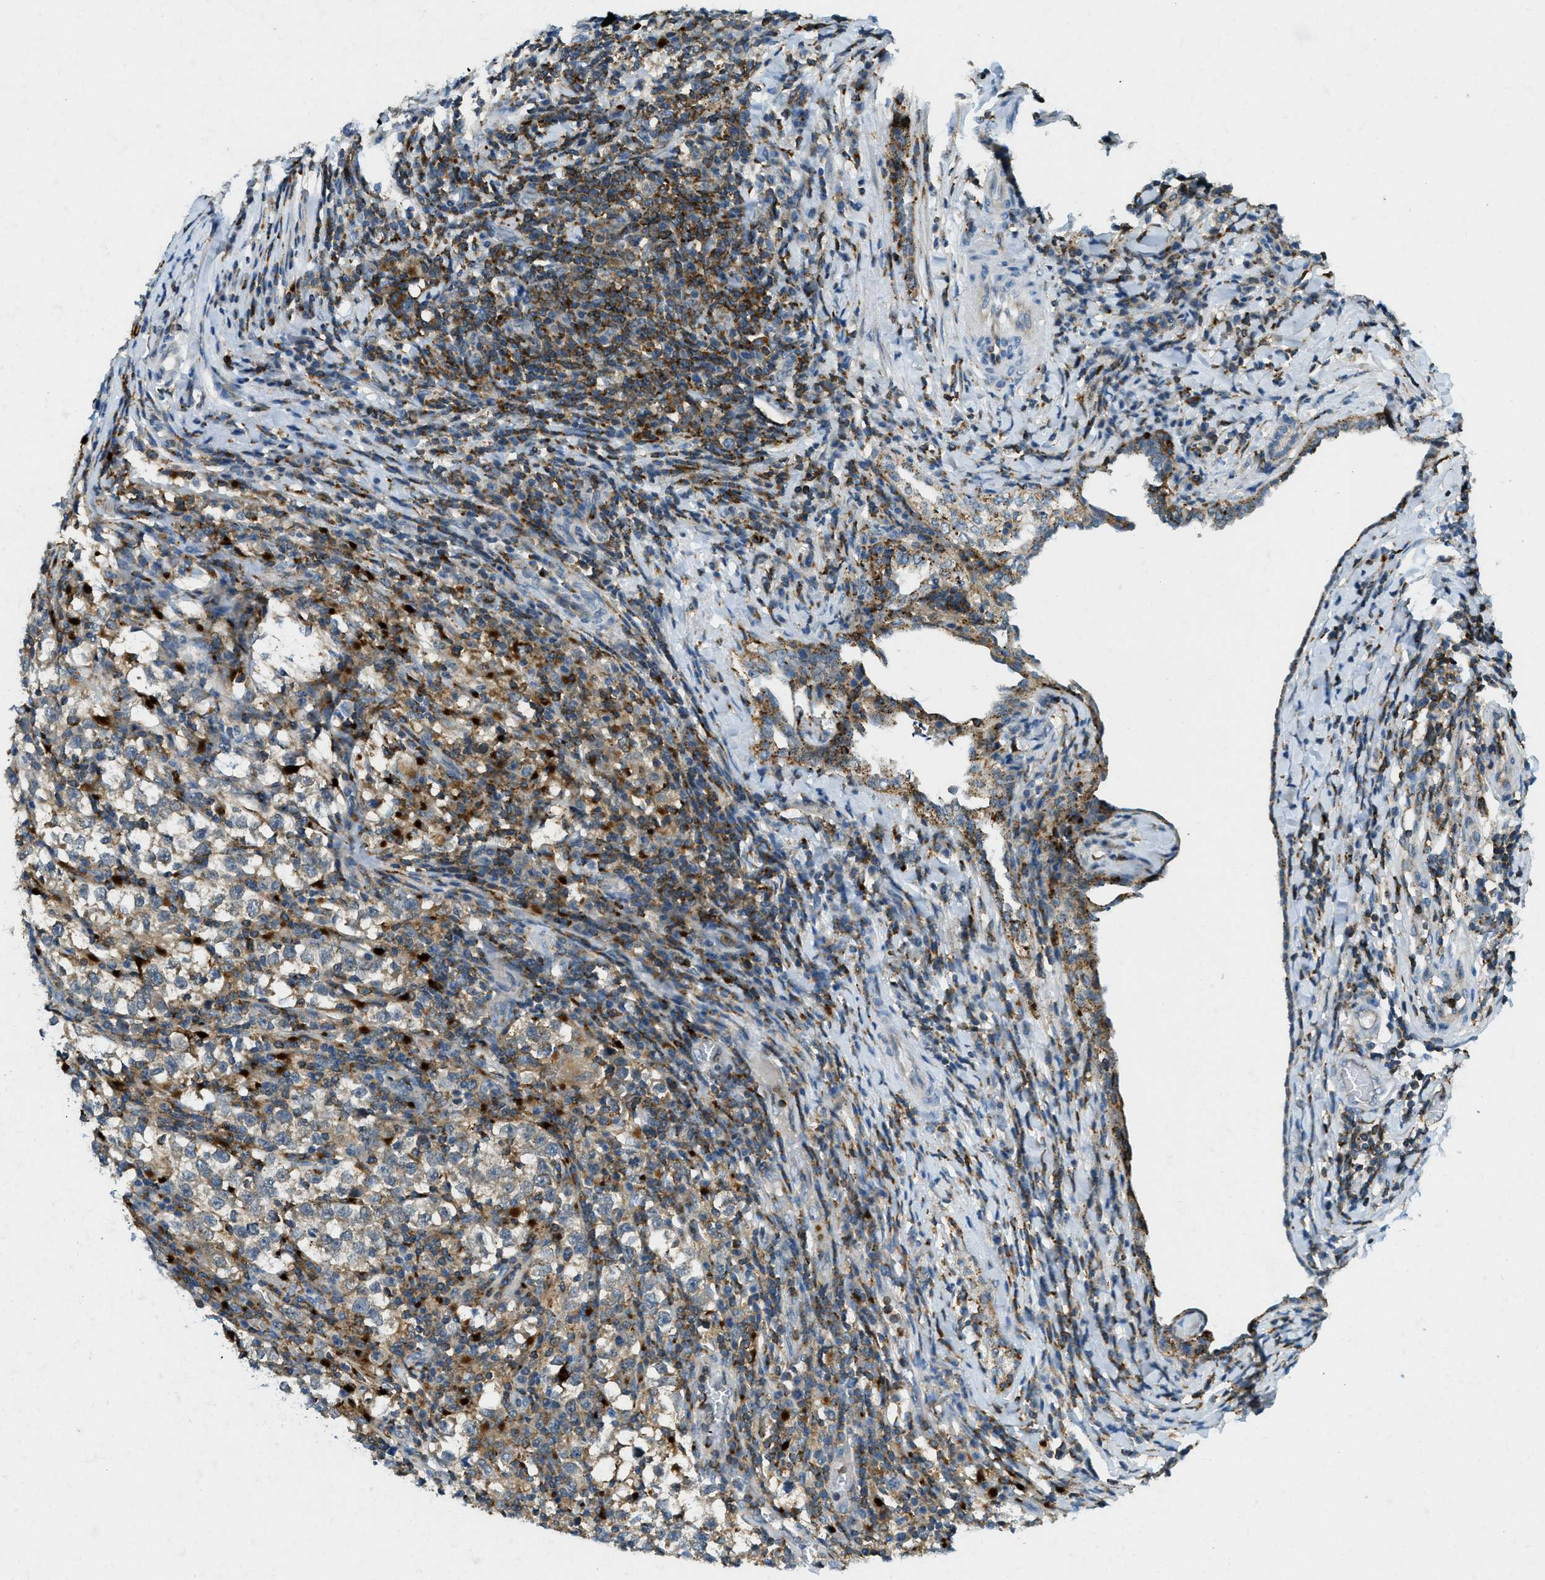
{"staining": {"intensity": "weak", "quantity": "25%-75%", "location": "cytoplasmic/membranous"}, "tissue": "testis cancer", "cell_type": "Tumor cells", "image_type": "cancer", "snomed": [{"axis": "morphology", "description": "Normal tissue, NOS"}, {"axis": "morphology", "description": "Seminoma, NOS"}, {"axis": "topography", "description": "Testis"}], "caption": "This is an image of IHC staining of seminoma (testis), which shows weak positivity in the cytoplasmic/membranous of tumor cells.", "gene": "PLBD2", "patient": {"sex": "male", "age": 43}}